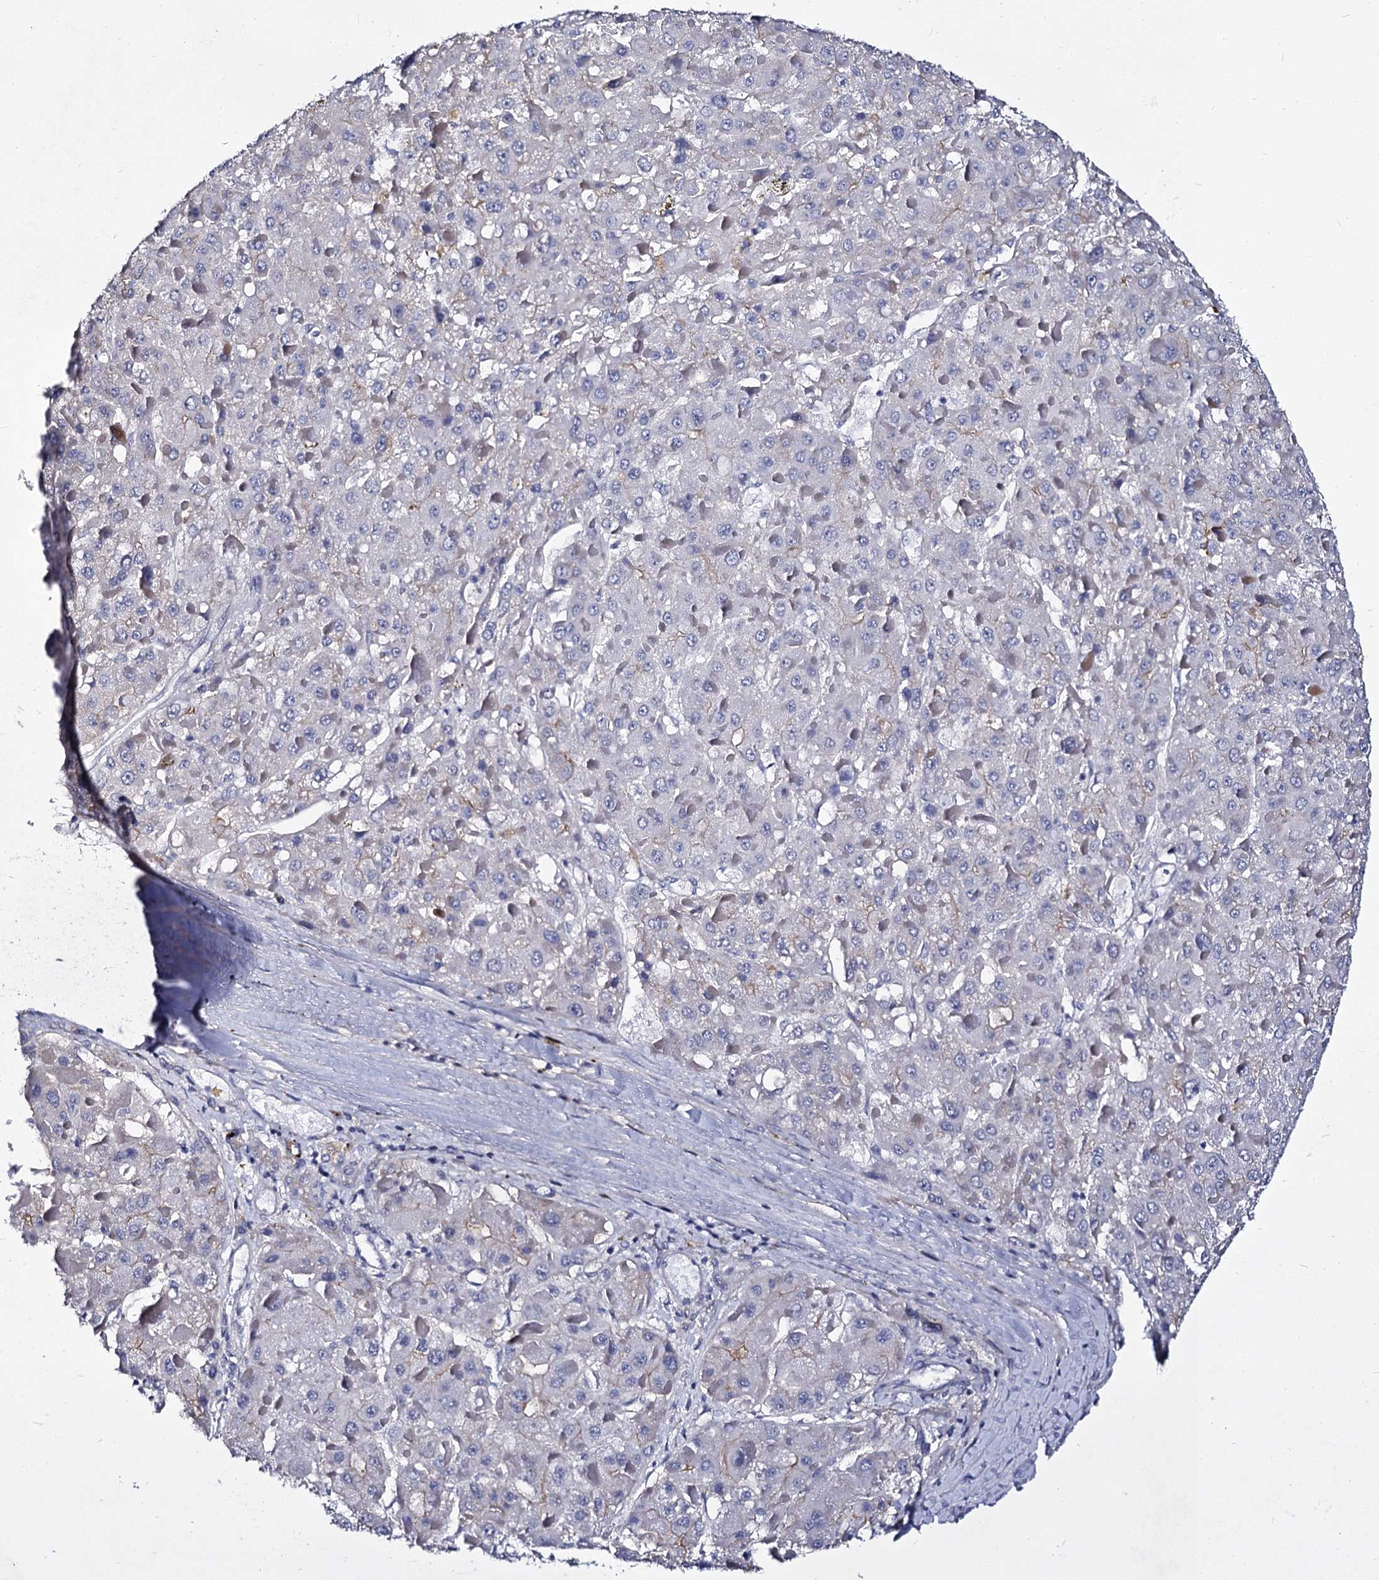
{"staining": {"intensity": "weak", "quantity": "<25%", "location": "cytoplasmic/membranous"}, "tissue": "liver cancer", "cell_type": "Tumor cells", "image_type": "cancer", "snomed": [{"axis": "morphology", "description": "Carcinoma, Hepatocellular, NOS"}, {"axis": "topography", "description": "Liver"}], "caption": "High power microscopy micrograph of an immunohistochemistry (IHC) photomicrograph of liver cancer, revealing no significant positivity in tumor cells. (DAB IHC, high magnification).", "gene": "CBFB", "patient": {"sex": "female", "age": 73}}